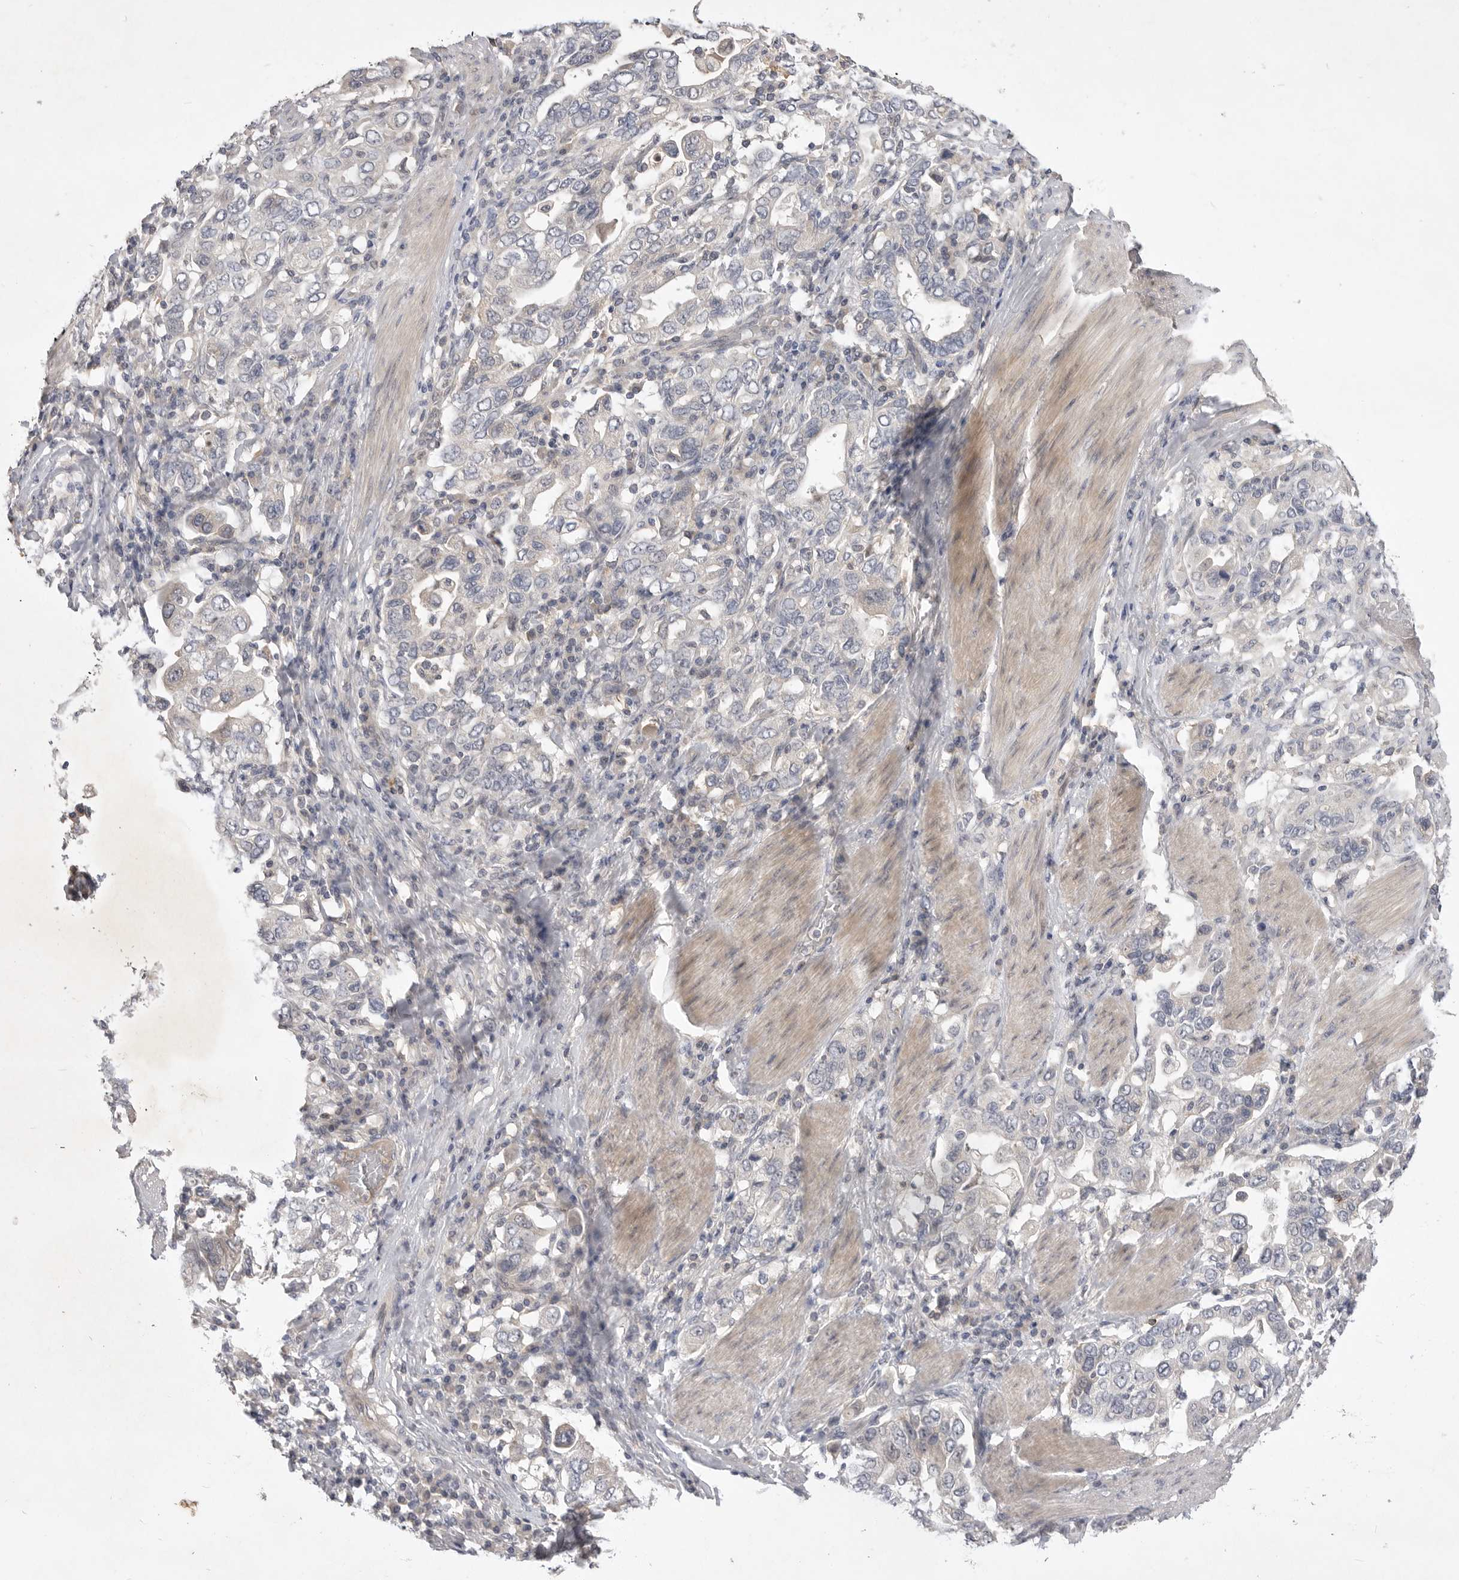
{"staining": {"intensity": "negative", "quantity": "none", "location": "none"}, "tissue": "stomach cancer", "cell_type": "Tumor cells", "image_type": "cancer", "snomed": [{"axis": "morphology", "description": "Adenocarcinoma, NOS"}, {"axis": "topography", "description": "Stomach, upper"}], "caption": "An immunohistochemistry (IHC) micrograph of stomach adenocarcinoma is shown. There is no staining in tumor cells of stomach adenocarcinoma.", "gene": "ITGAD", "patient": {"sex": "male", "age": 62}}